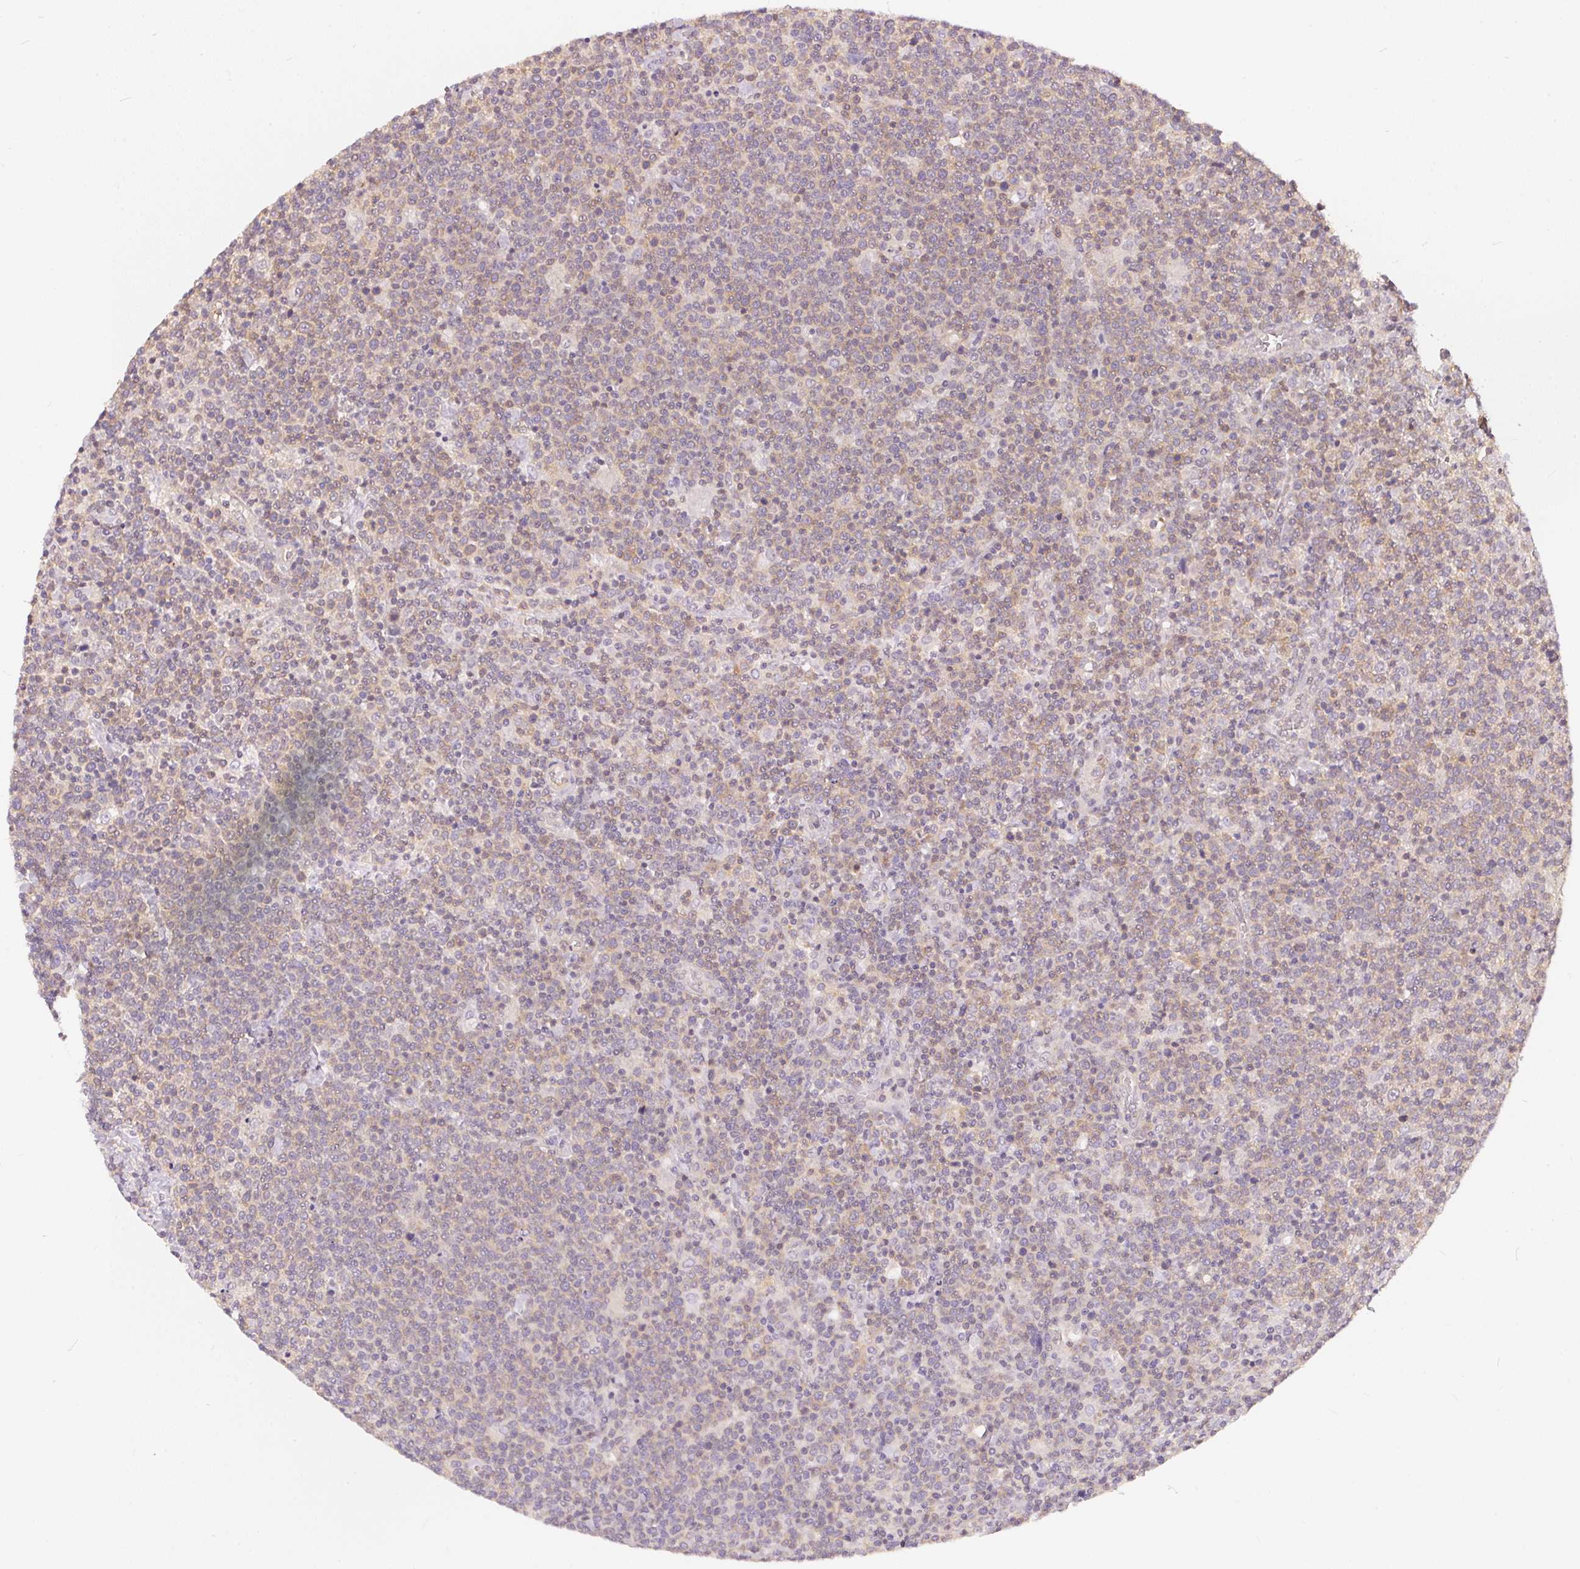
{"staining": {"intensity": "weak", "quantity": "25%-75%", "location": "cytoplasmic/membranous"}, "tissue": "lymphoma", "cell_type": "Tumor cells", "image_type": "cancer", "snomed": [{"axis": "morphology", "description": "Malignant lymphoma, non-Hodgkin's type, High grade"}, {"axis": "topography", "description": "Lymph node"}], "caption": "Immunohistochemical staining of high-grade malignant lymphoma, non-Hodgkin's type exhibits weak cytoplasmic/membranous protein expression in approximately 25%-75% of tumor cells.", "gene": "BLMH", "patient": {"sex": "male", "age": 61}}